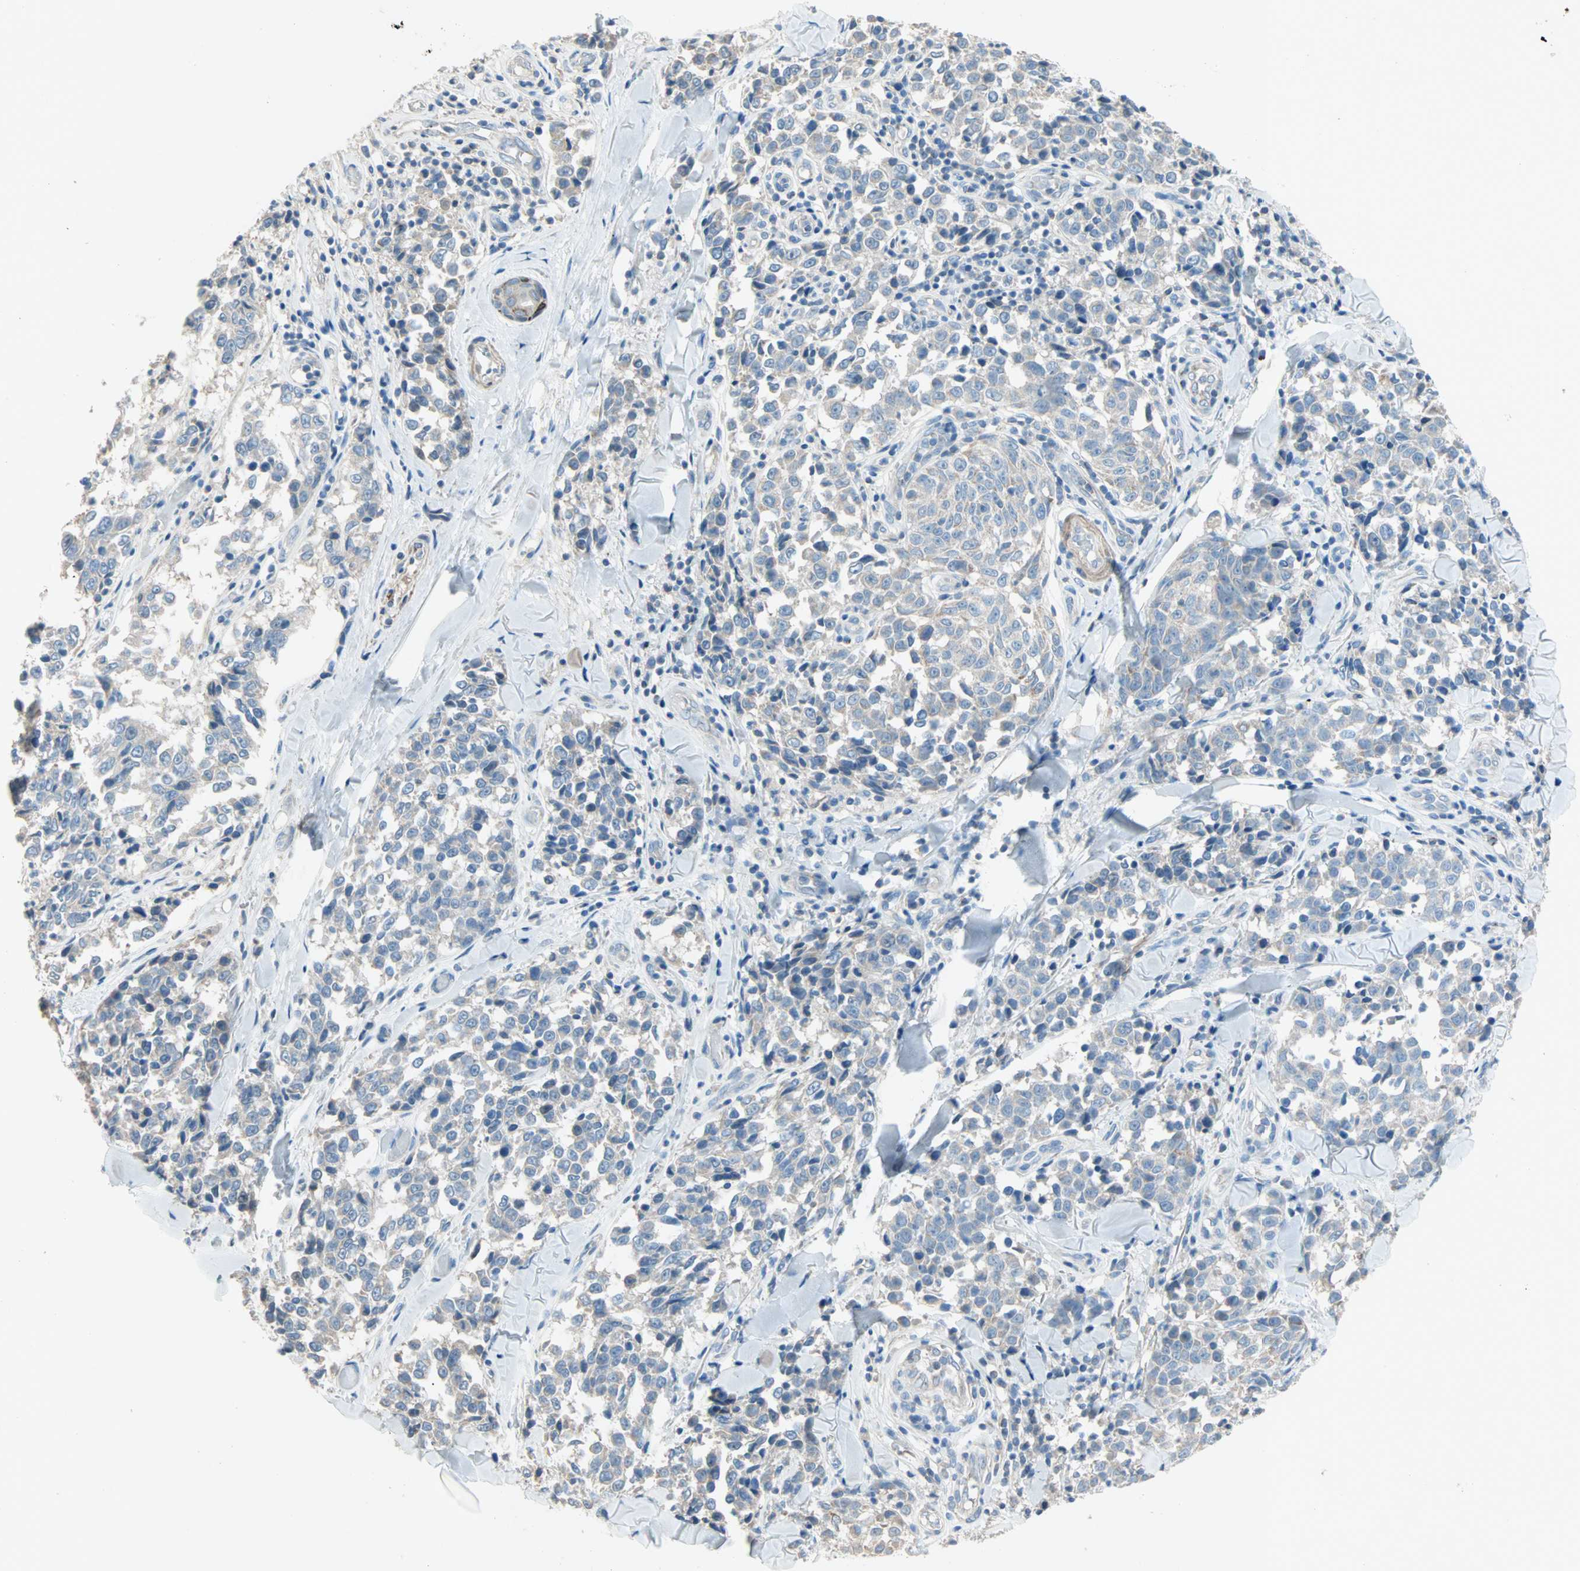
{"staining": {"intensity": "negative", "quantity": "none", "location": "none"}, "tissue": "melanoma", "cell_type": "Tumor cells", "image_type": "cancer", "snomed": [{"axis": "morphology", "description": "Malignant melanoma, NOS"}, {"axis": "topography", "description": "Skin"}], "caption": "The photomicrograph shows no staining of tumor cells in malignant melanoma. The staining was performed using DAB to visualize the protein expression in brown, while the nuclei were stained in blue with hematoxylin (Magnification: 20x).", "gene": "ACVRL1", "patient": {"sex": "female", "age": 64}}